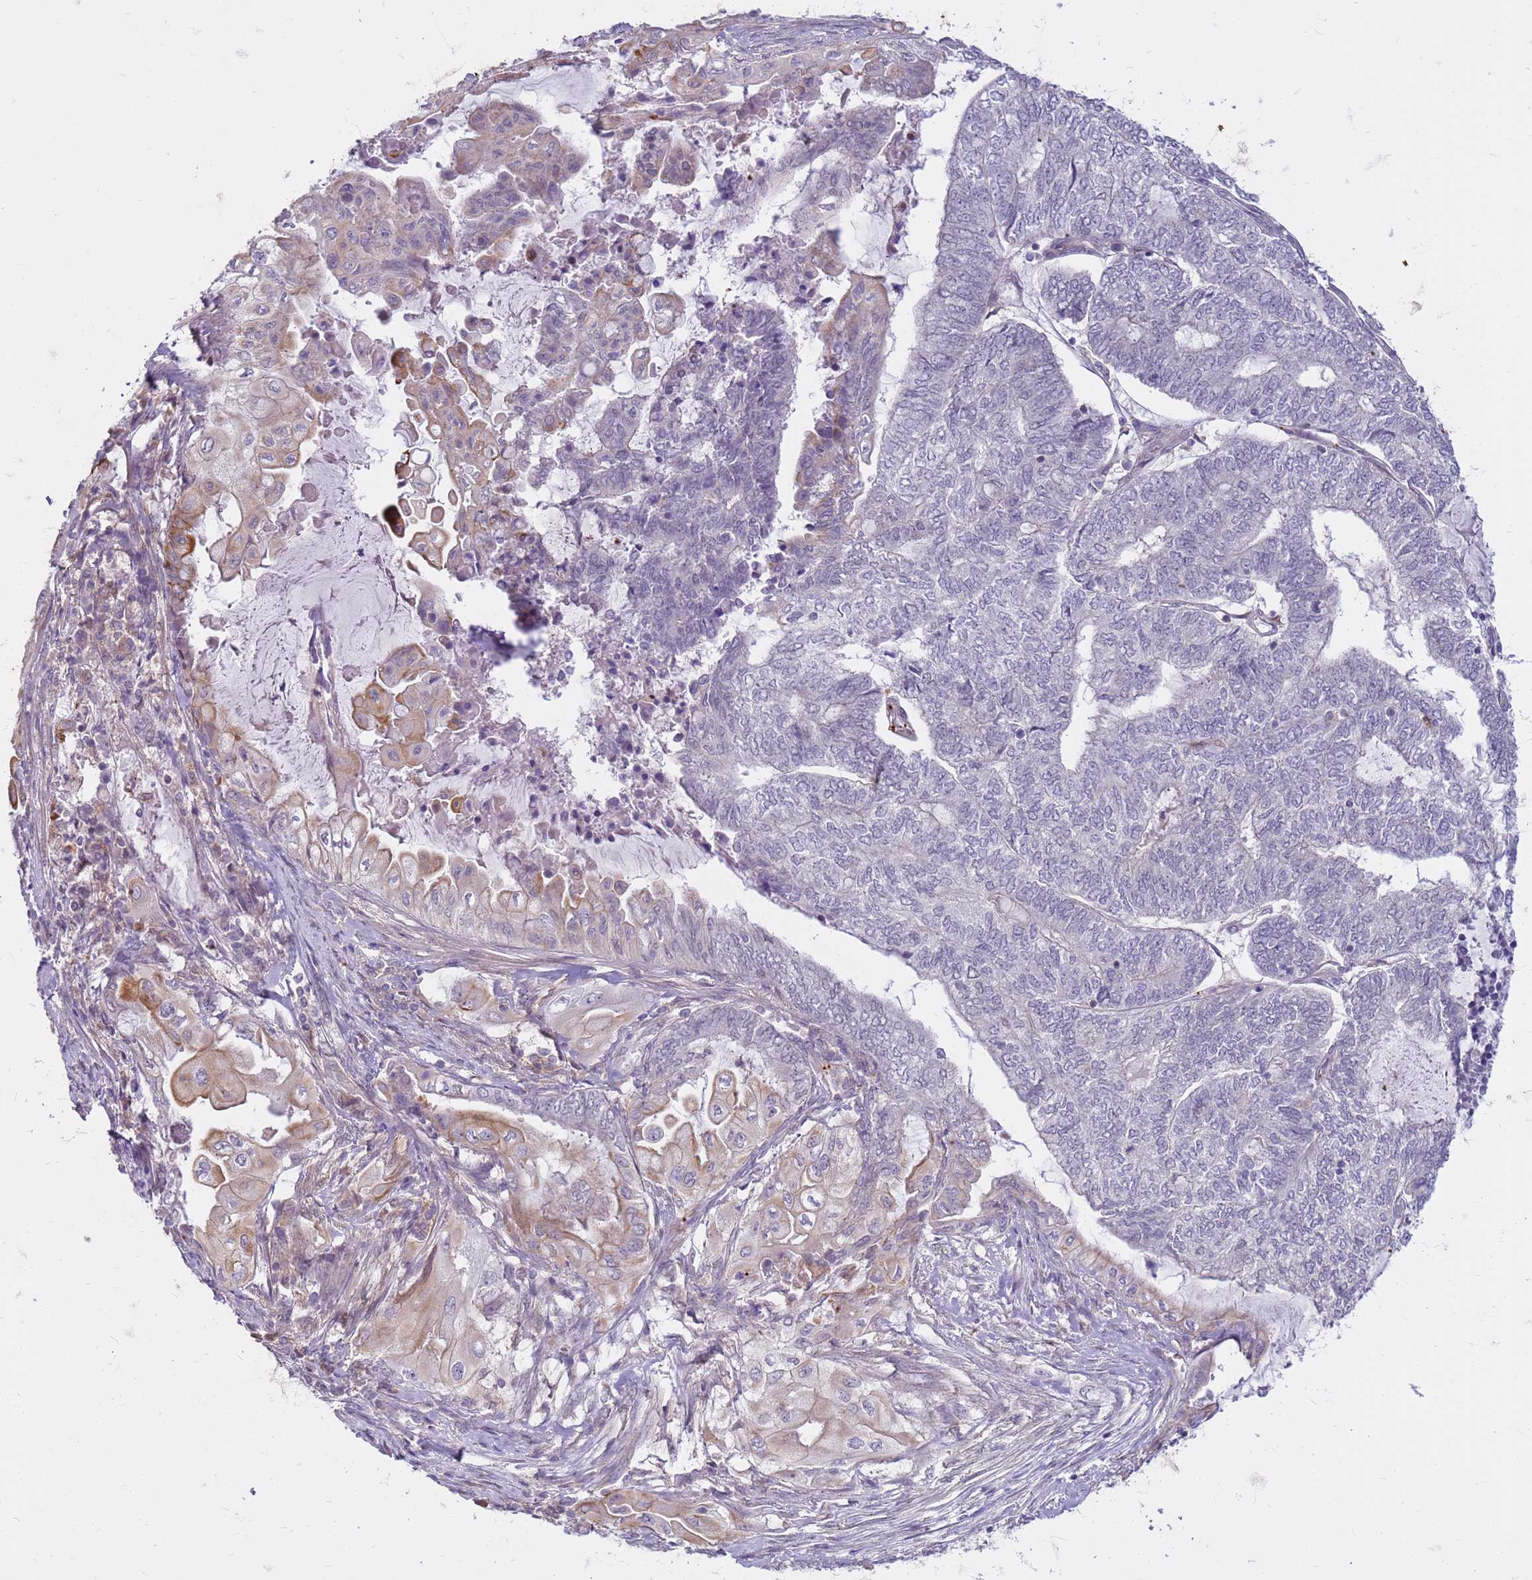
{"staining": {"intensity": "negative", "quantity": "none", "location": "none"}, "tissue": "endometrial cancer", "cell_type": "Tumor cells", "image_type": "cancer", "snomed": [{"axis": "morphology", "description": "Adenocarcinoma, NOS"}, {"axis": "topography", "description": "Uterus"}, {"axis": "topography", "description": "Endometrium"}], "caption": "Tumor cells are negative for brown protein staining in endometrial cancer.", "gene": "SLC15A3", "patient": {"sex": "female", "age": 70}}